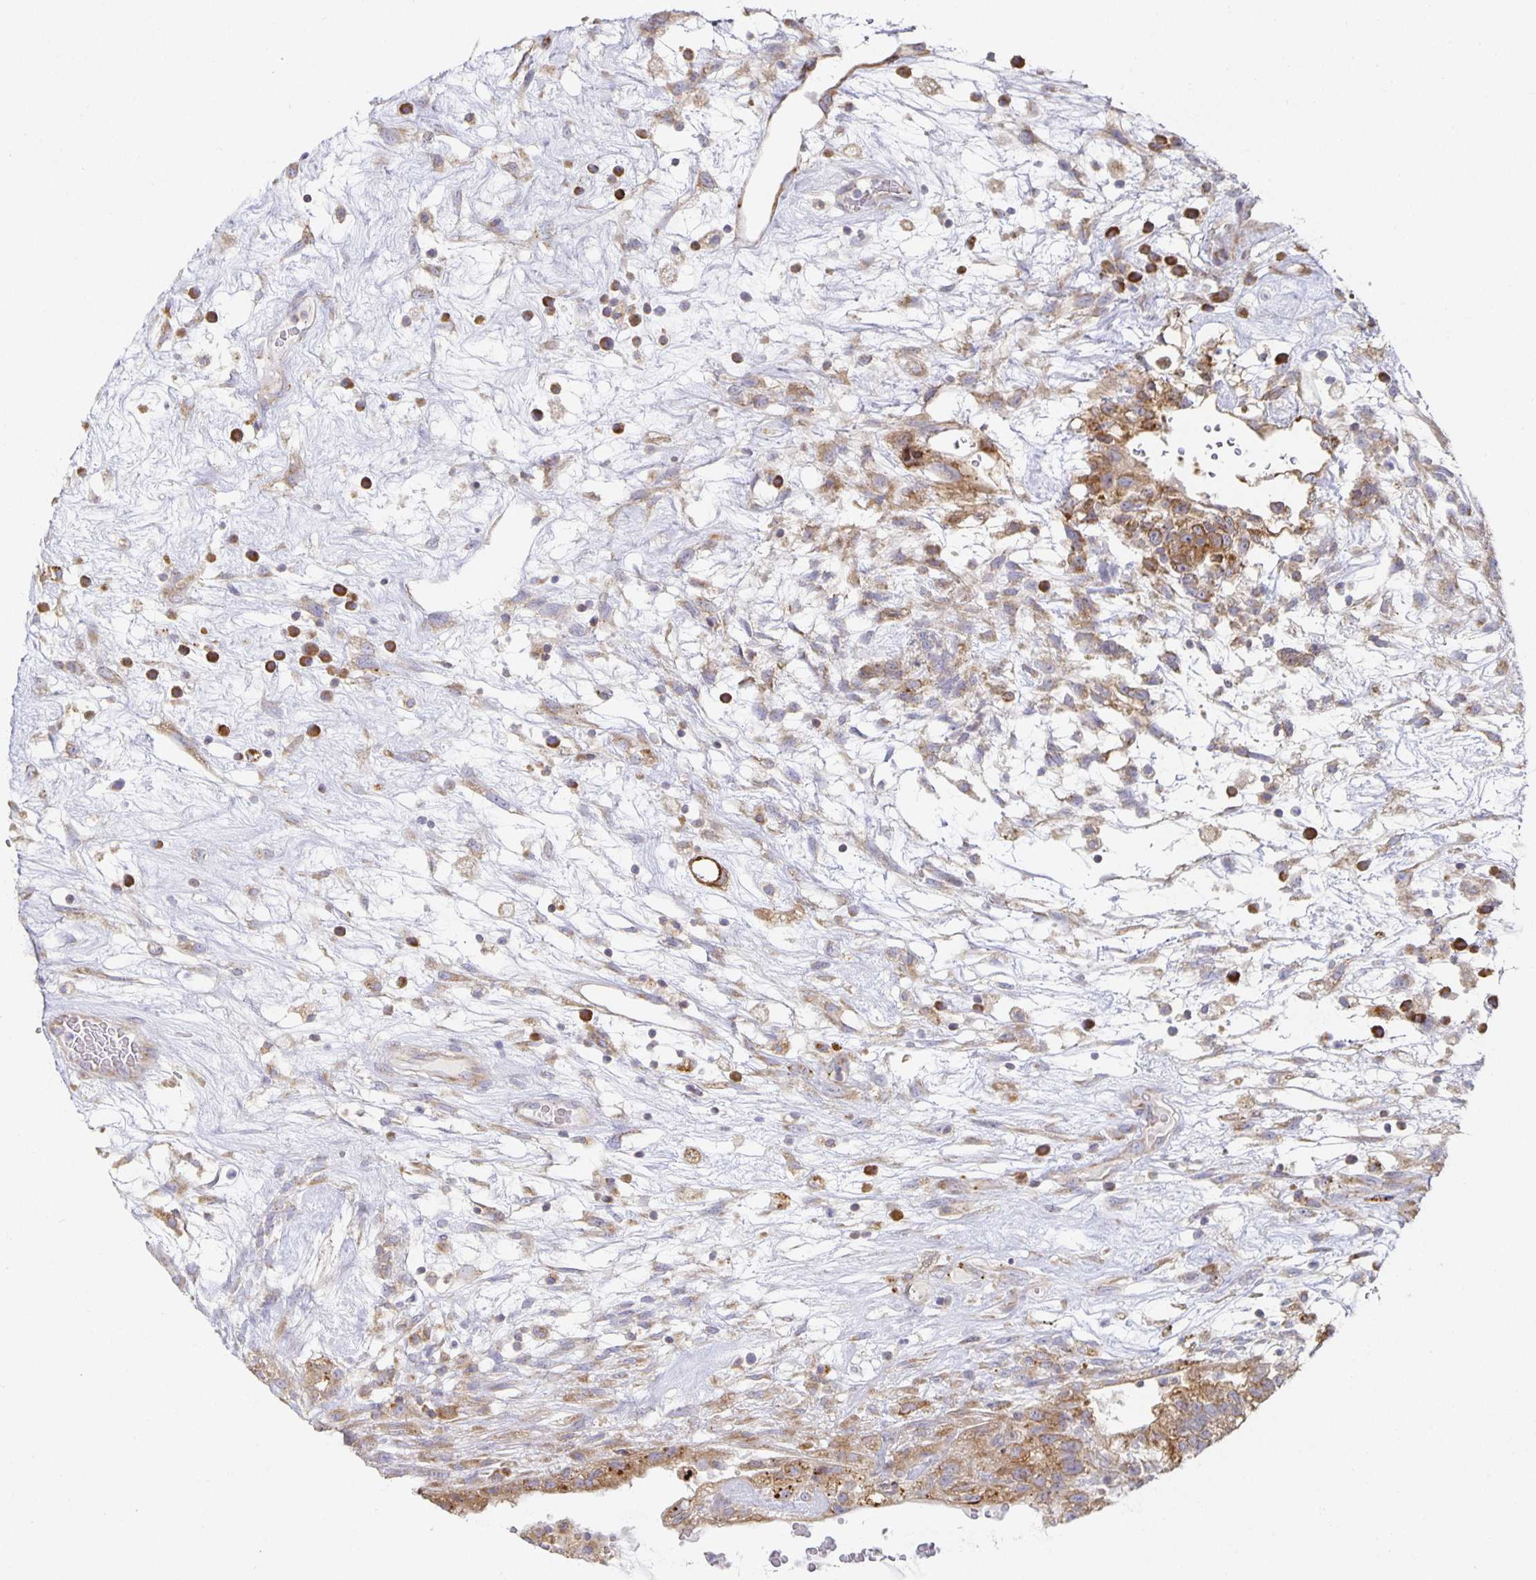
{"staining": {"intensity": "moderate", "quantity": ">75%", "location": "cytoplasmic/membranous"}, "tissue": "testis cancer", "cell_type": "Tumor cells", "image_type": "cancer", "snomed": [{"axis": "morphology", "description": "Normal tissue, NOS"}, {"axis": "morphology", "description": "Carcinoma, Embryonal, NOS"}, {"axis": "topography", "description": "Testis"}], "caption": "Tumor cells exhibit medium levels of moderate cytoplasmic/membranous positivity in approximately >75% of cells in embryonal carcinoma (testis). The staining was performed using DAB (3,3'-diaminobenzidine), with brown indicating positive protein expression. Nuclei are stained blue with hematoxylin.", "gene": "NOMO1", "patient": {"sex": "male", "age": 32}}